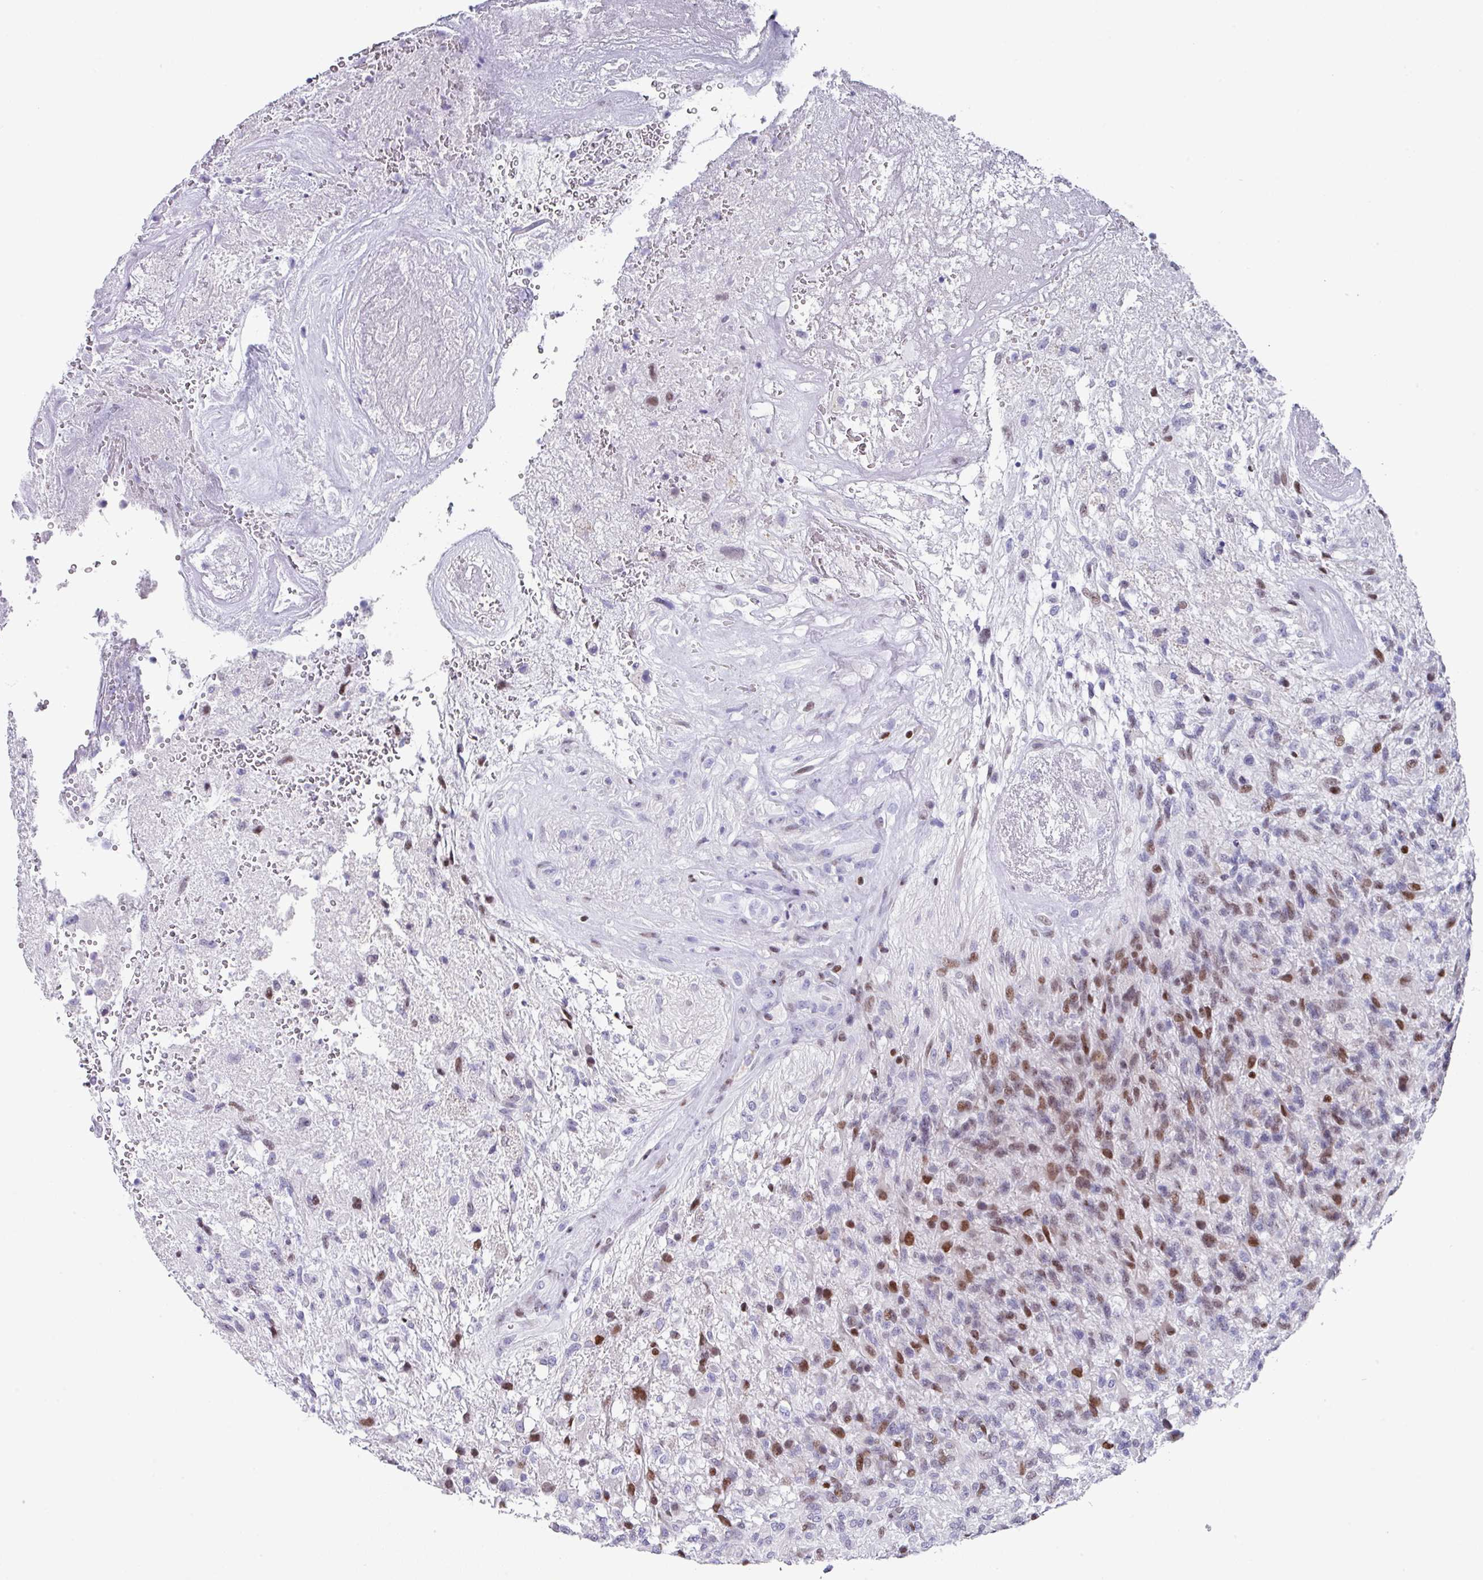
{"staining": {"intensity": "moderate", "quantity": "25%-75%", "location": "nuclear"}, "tissue": "glioma", "cell_type": "Tumor cells", "image_type": "cancer", "snomed": [{"axis": "morphology", "description": "Glioma, malignant, High grade"}, {"axis": "topography", "description": "Brain"}], "caption": "Immunohistochemical staining of glioma shows moderate nuclear protein expression in about 25%-75% of tumor cells.", "gene": "TCF3", "patient": {"sex": "male", "age": 56}}